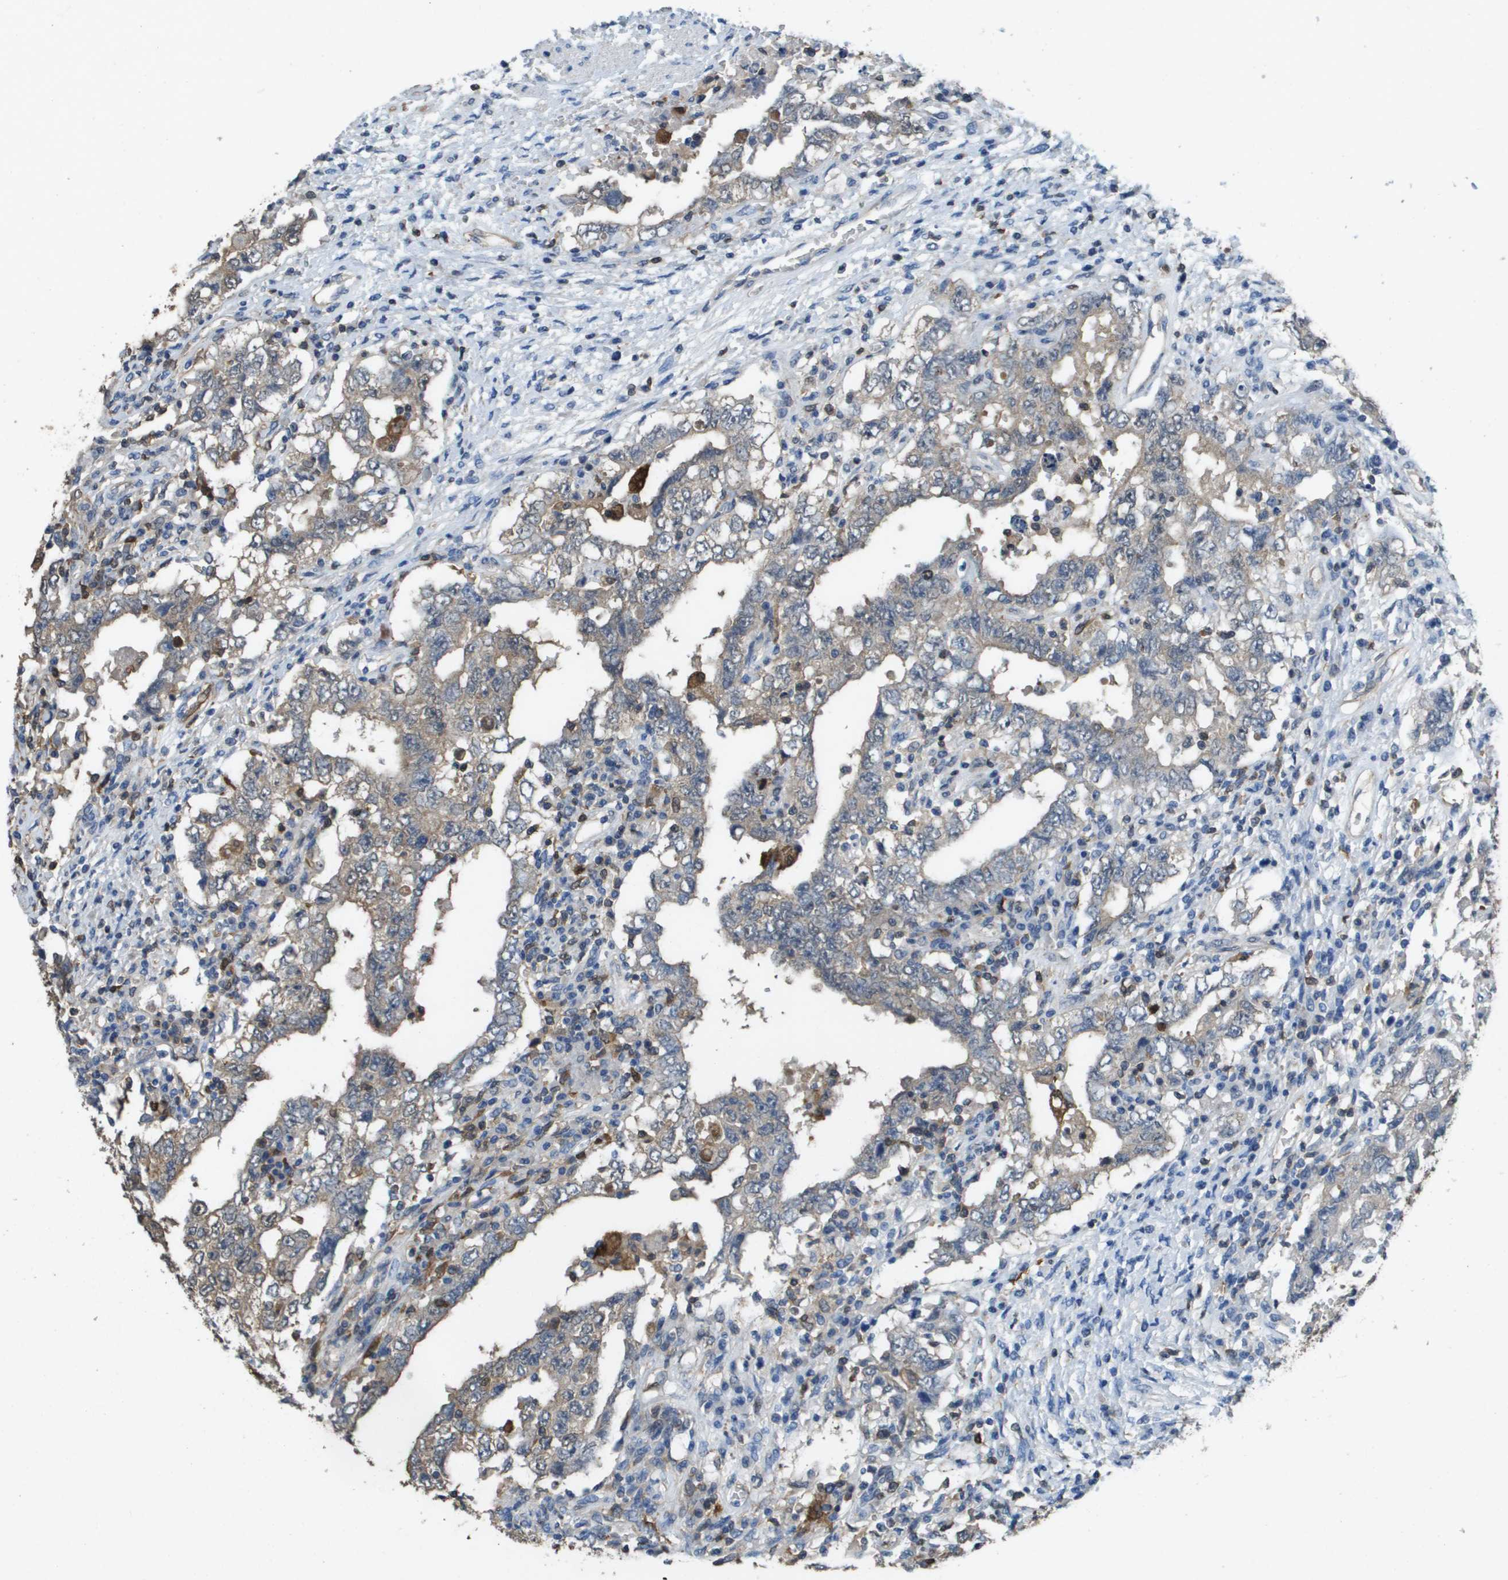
{"staining": {"intensity": "weak", "quantity": "25%-75%", "location": "cytoplasmic/membranous"}, "tissue": "testis cancer", "cell_type": "Tumor cells", "image_type": "cancer", "snomed": [{"axis": "morphology", "description": "Carcinoma, Embryonal, NOS"}, {"axis": "topography", "description": "Testis"}], "caption": "There is low levels of weak cytoplasmic/membranous expression in tumor cells of embryonal carcinoma (testis), as demonstrated by immunohistochemical staining (brown color).", "gene": "FABP5", "patient": {"sex": "male", "age": 26}}